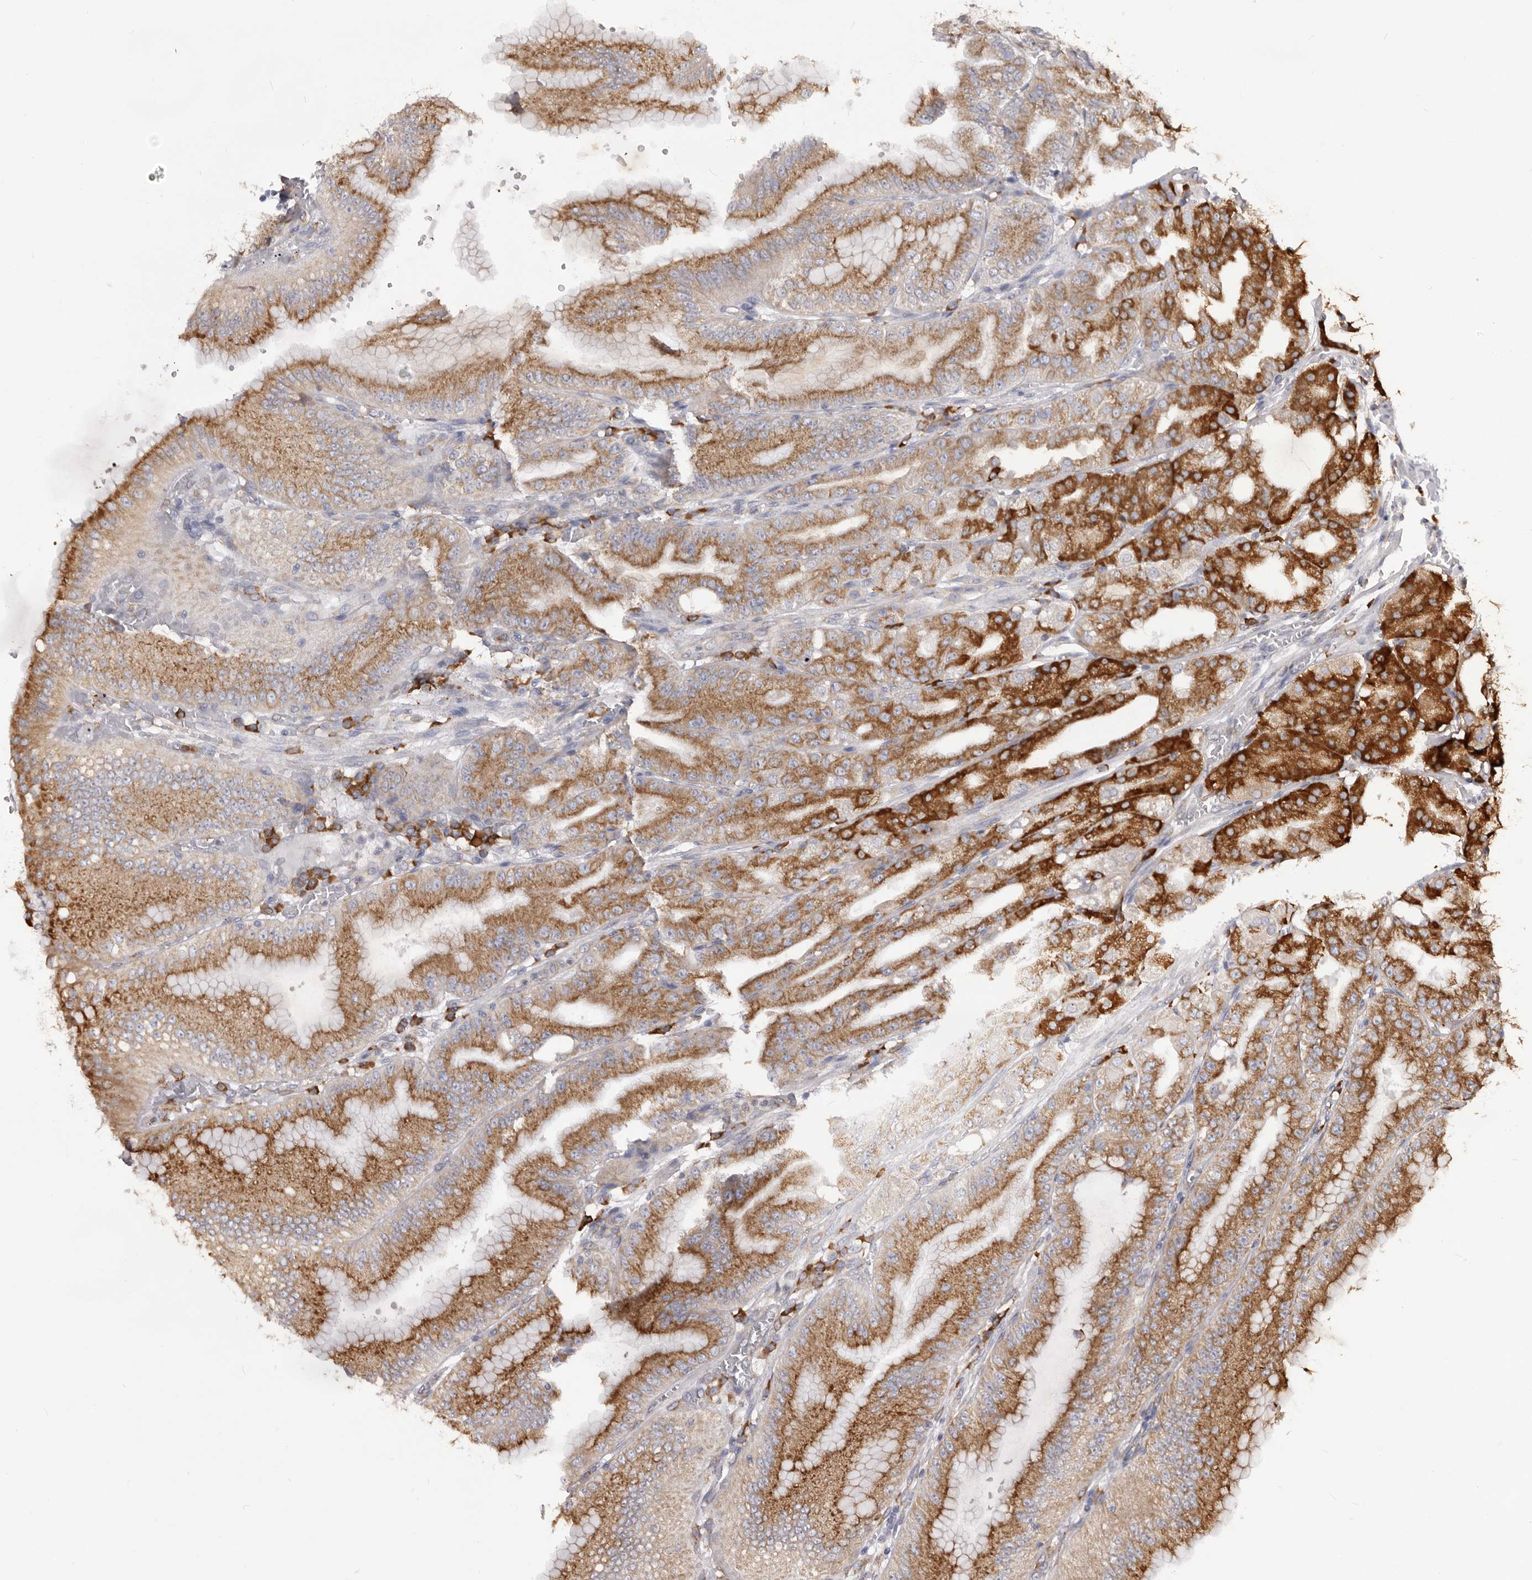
{"staining": {"intensity": "strong", "quantity": ">75%", "location": "cytoplasmic/membranous"}, "tissue": "stomach", "cell_type": "Glandular cells", "image_type": "normal", "snomed": [{"axis": "morphology", "description": "Normal tissue, NOS"}, {"axis": "topography", "description": "Stomach, lower"}], "caption": "This photomicrograph exhibits immunohistochemistry staining of normal human stomach, with high strong cytoplasmic/membranous positivity in approximately >75% of glandular cells.", "gene": "QRSL1", "patient": {"sex": "male", "age": 71}}